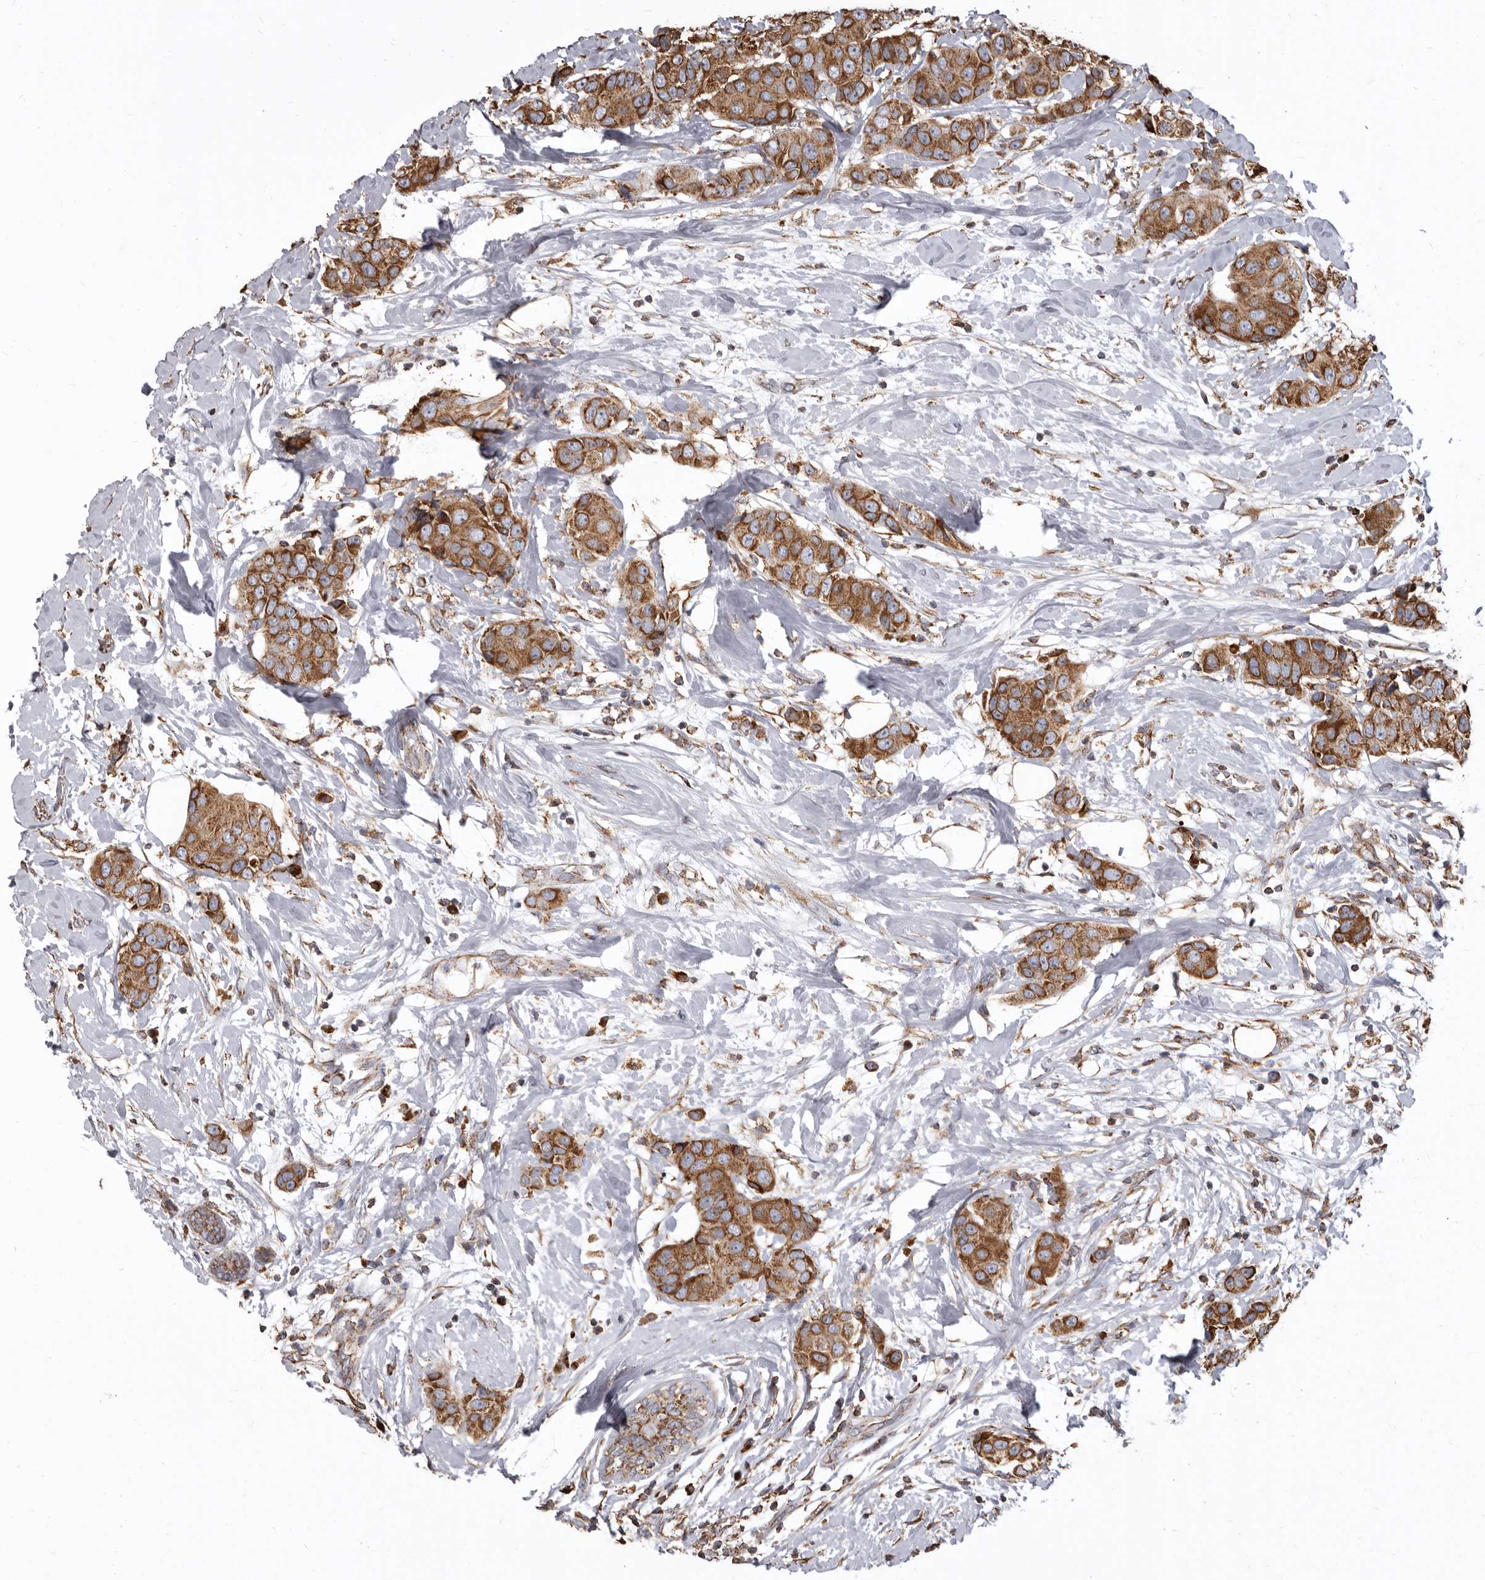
{"staining": {"intensity": "moderate", "quantity": ">75%", "location": "cytoplasmic/membranous"}, "tissue": "breast cancer", "cell_type": "Tumor cells", "image_type": "cancer", "snomed": [{"axis": "morphology", "description": "Normal tissue, NOS"}, {"axis": "morphology", "description": "Duct carcinoma"}, {"axis": "topography", "description": "Breast"}], "caption": "Immunohistochemical staining of breast intraductal carcinoma displays medium levels of moderate cytoplasmic/membranous protein positivity in approximately >75% of tumor cells.", "gene": "CDK5RAP3", "patient": {"sex": "female", "age": 39}}